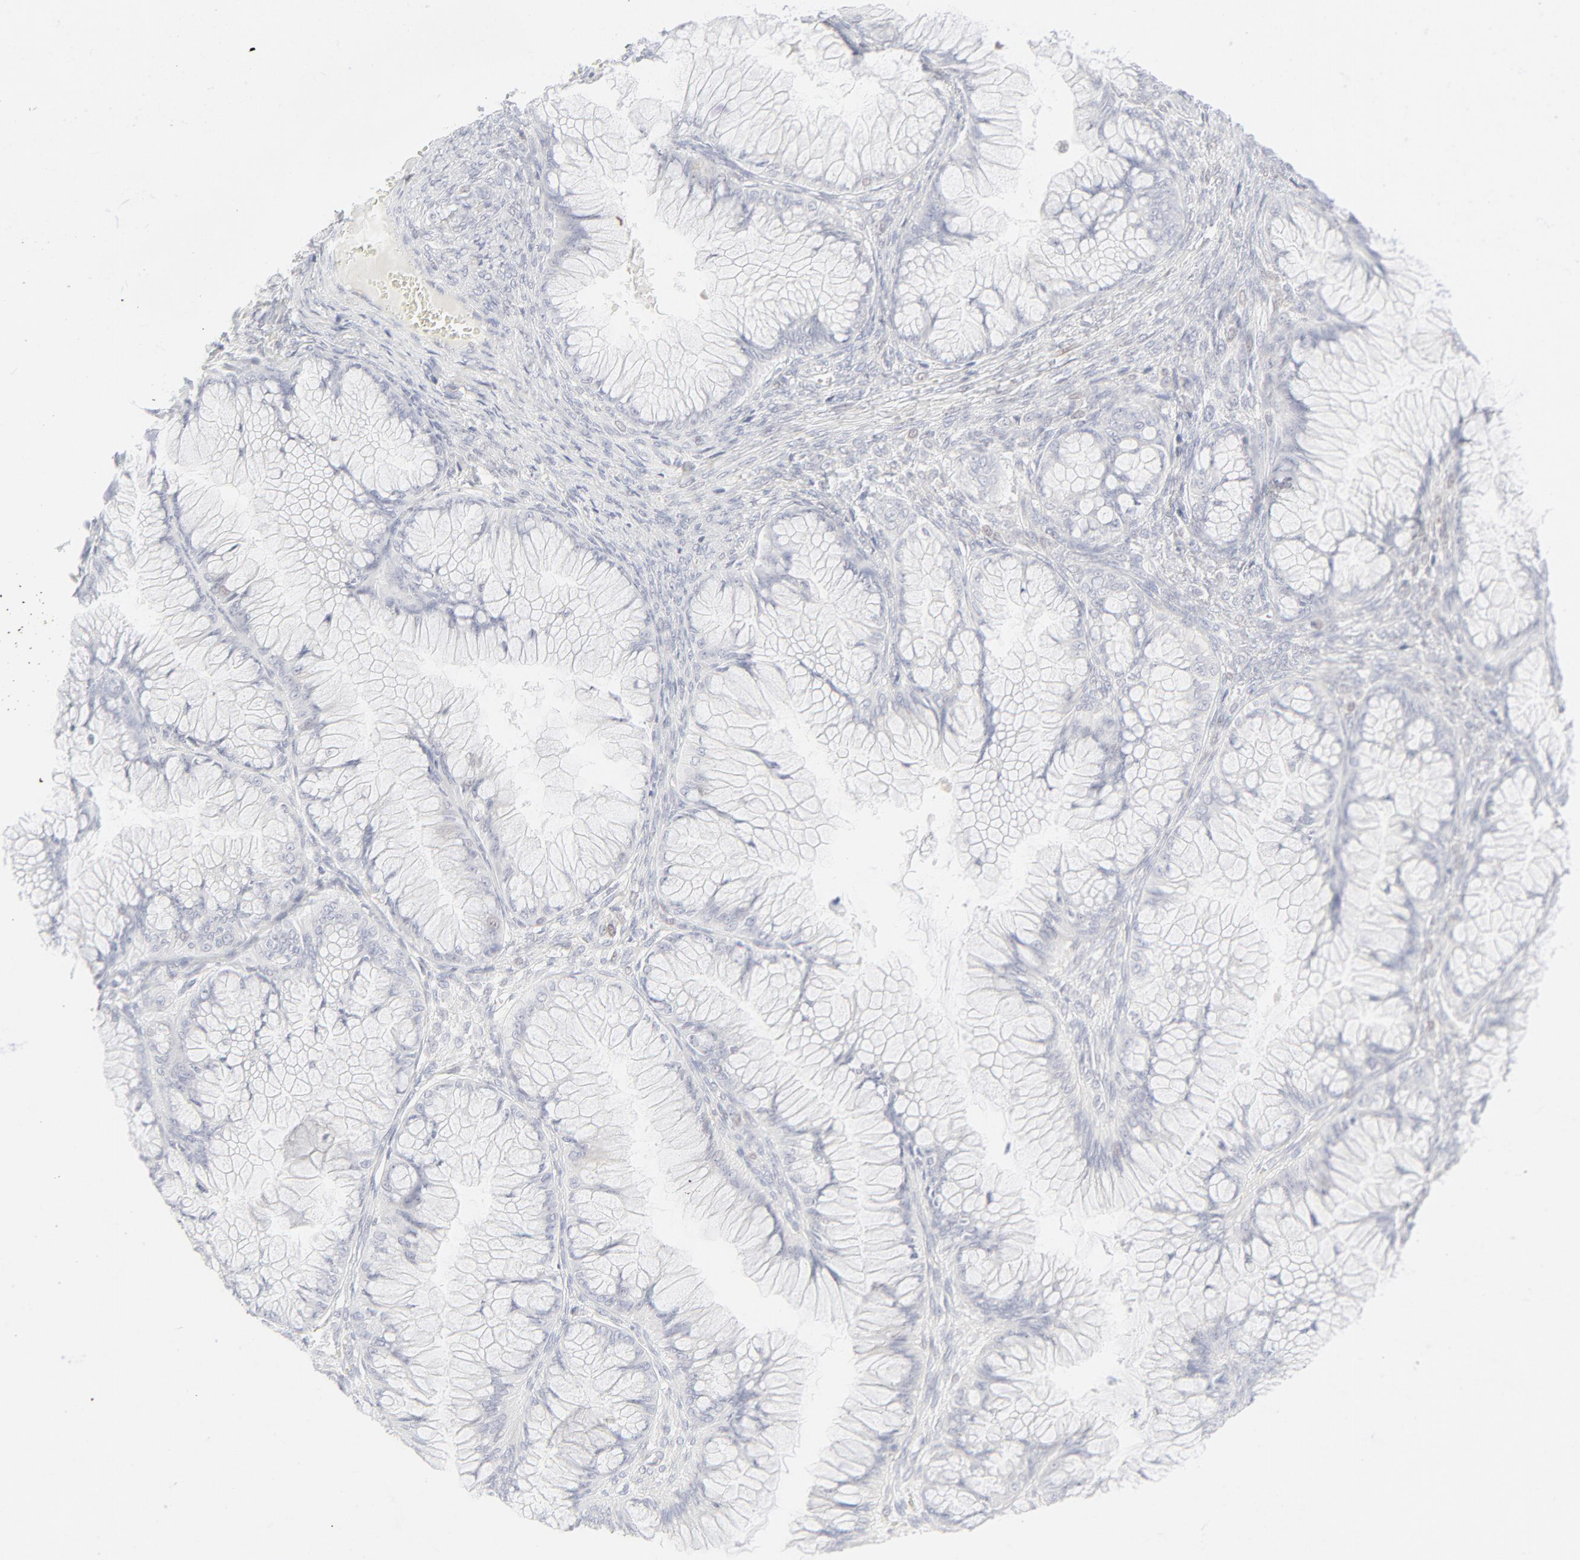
{"staining": {"intensity": "negative", "quantity": "none", "location": "none"}, "tissue": "ovarian cancer", "cell_type": "Tumor cells", "image_type": "cancer", "snomed": [{"axis": "morphology", "description": "Cystadenocarcinoma, mucinous, NOS"}, {"axis": "topography", "description": "Ovary"}], "caption": "Immunohistochemistry histopathology image of ovarian mucinous cystadenocarcinoma stained for a protein (brown), which reveals no staining in tumor cells. The staining is performed using DAB brown chromogen with nuclei counter-stained in using hematoxylin.", "gene": "PRKCB", "patient": {"sex": "female", "age": 63}}